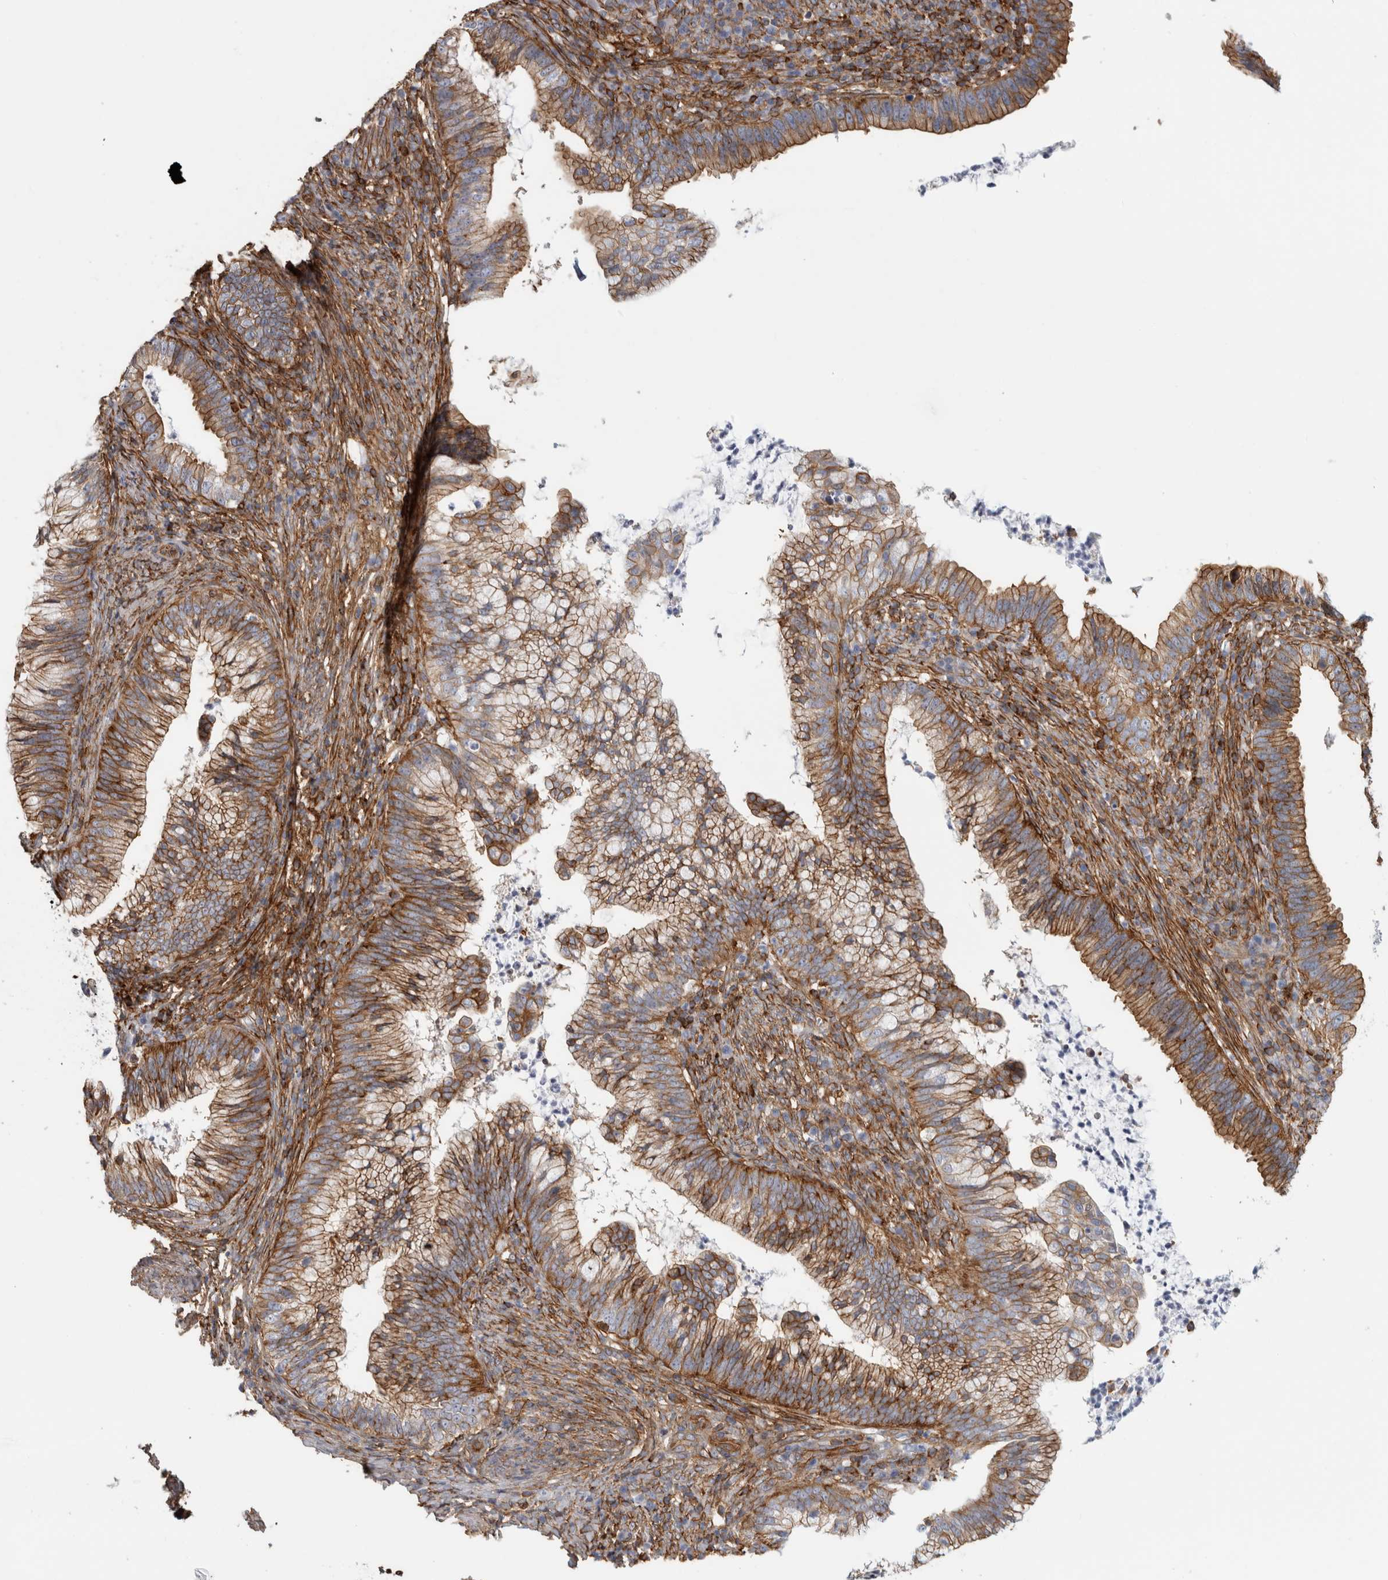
{"staining": {"intensity": "moderate", "quantity": ">75%", "location": "cytoplasmic/membranous"}, "tissue": "cervical cancer", "cell_type": "Tumor cells", "image_type": "cancer", "snomed": [{"axis": "morphology", "description": "Adenocarcinoma, NOS"}, {"axis": "topography", "description": "Cervix"}], "caption": "Cervical adenocarcinoma stained with DAB IHC shows medium levels of moderate cytoplasmic/membranous positivity in approximately >75% of tumor cells.", "gene": "AHNAK", "patient": {"sex": "female", "age": 36}}